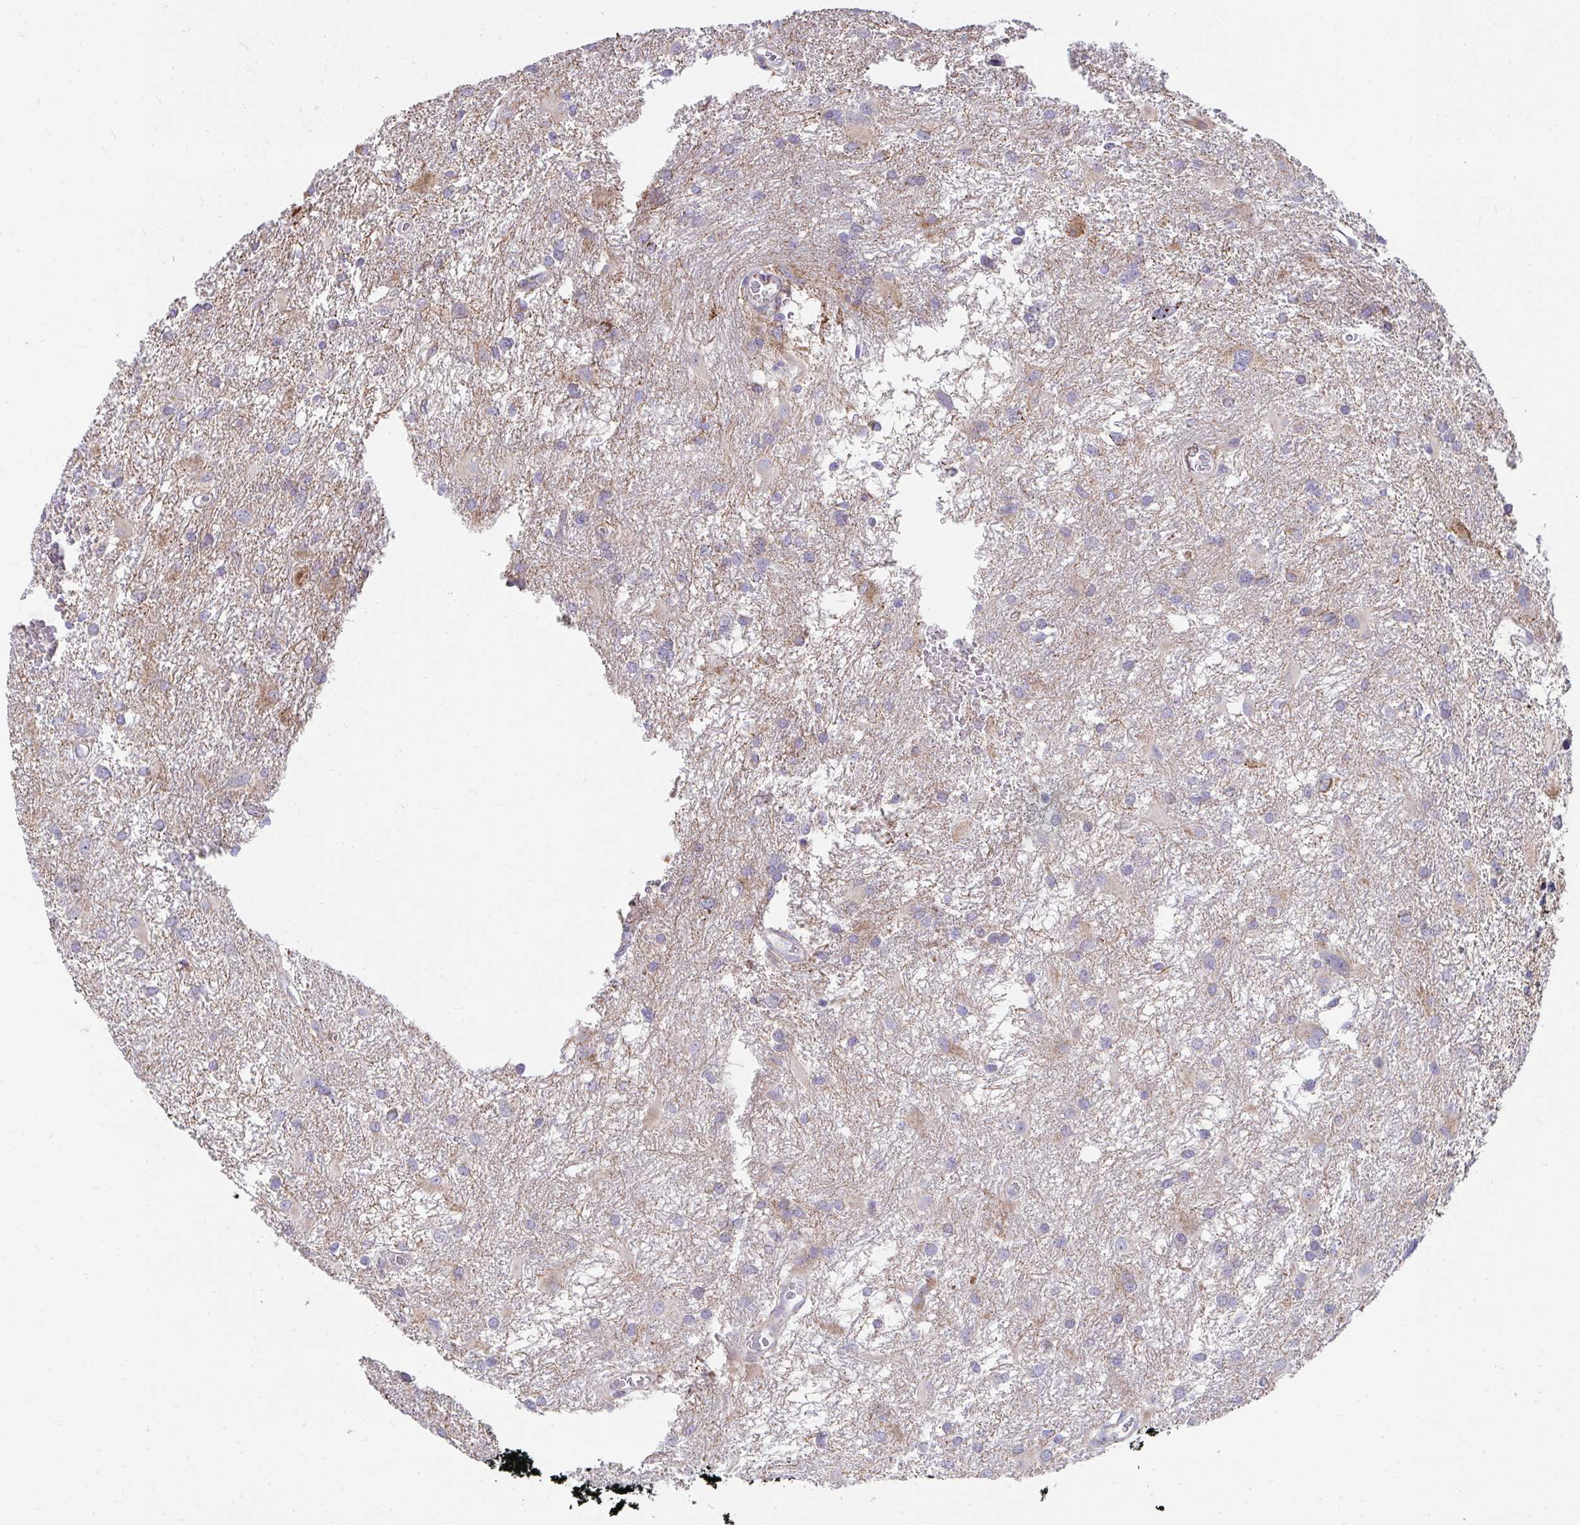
{"staining": {"intensity": "weak", "quantity": "<25%", "location": "cytoplasmic/membranous"}, "tissue": "glioma", "cell_type": "Tumor cells", "image_type": "cancer", "snomed": [{"axis": "morphology", "description": "Glioma, malignant, High grade"}, {"axis": "topography", "description": "Brain"}], "caption": "Immunohistochemical staining of human glioma exhibits no significant staining in tumor cells.", "gene": "PRRG3", "patient": {"sex": "male", "age": 53}}